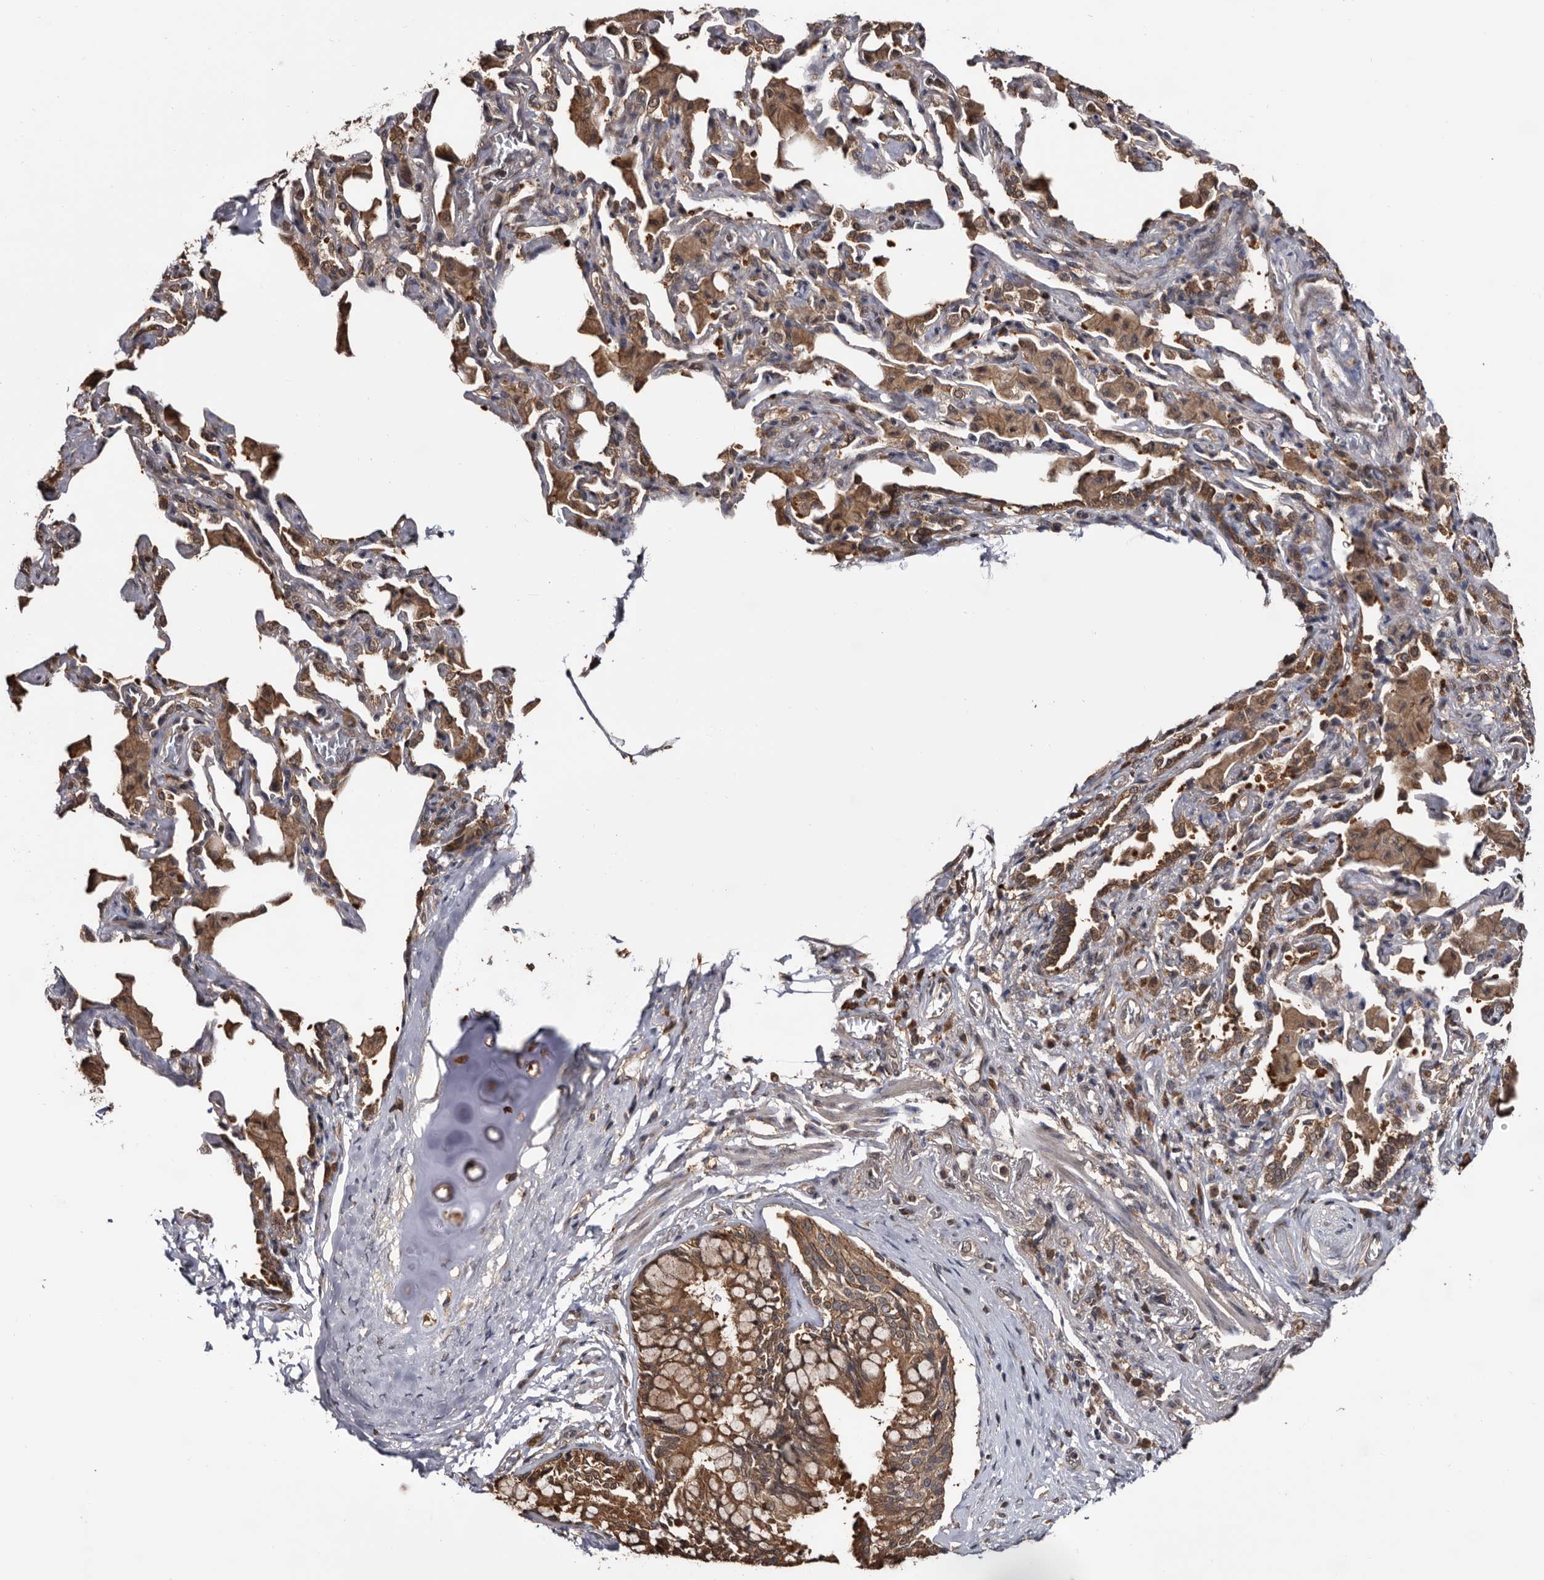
{"staining": {"intensity": "strong", "quantity": ">75%", "location": "cytoplasmic/membranous"}, "tissue": "bronchus", "cell_type": "Respiratory epithelial cells", "image_type": "normal", "snomed": [{"axis": "morphology", "description": "Normal tissue, NOS"}, {"axis": "morphology", "description": "Inflammation, NOS"}, {"axis": "topography", "description": "Lung"}], "caption": "Protein staining exhibits strong cytoplasmic/membranous staining in approximately >75% of respiratory epithelial cells in normal bronchus.", "gene": "TTI2", "patient": {"sex": "female", "age": 46}}